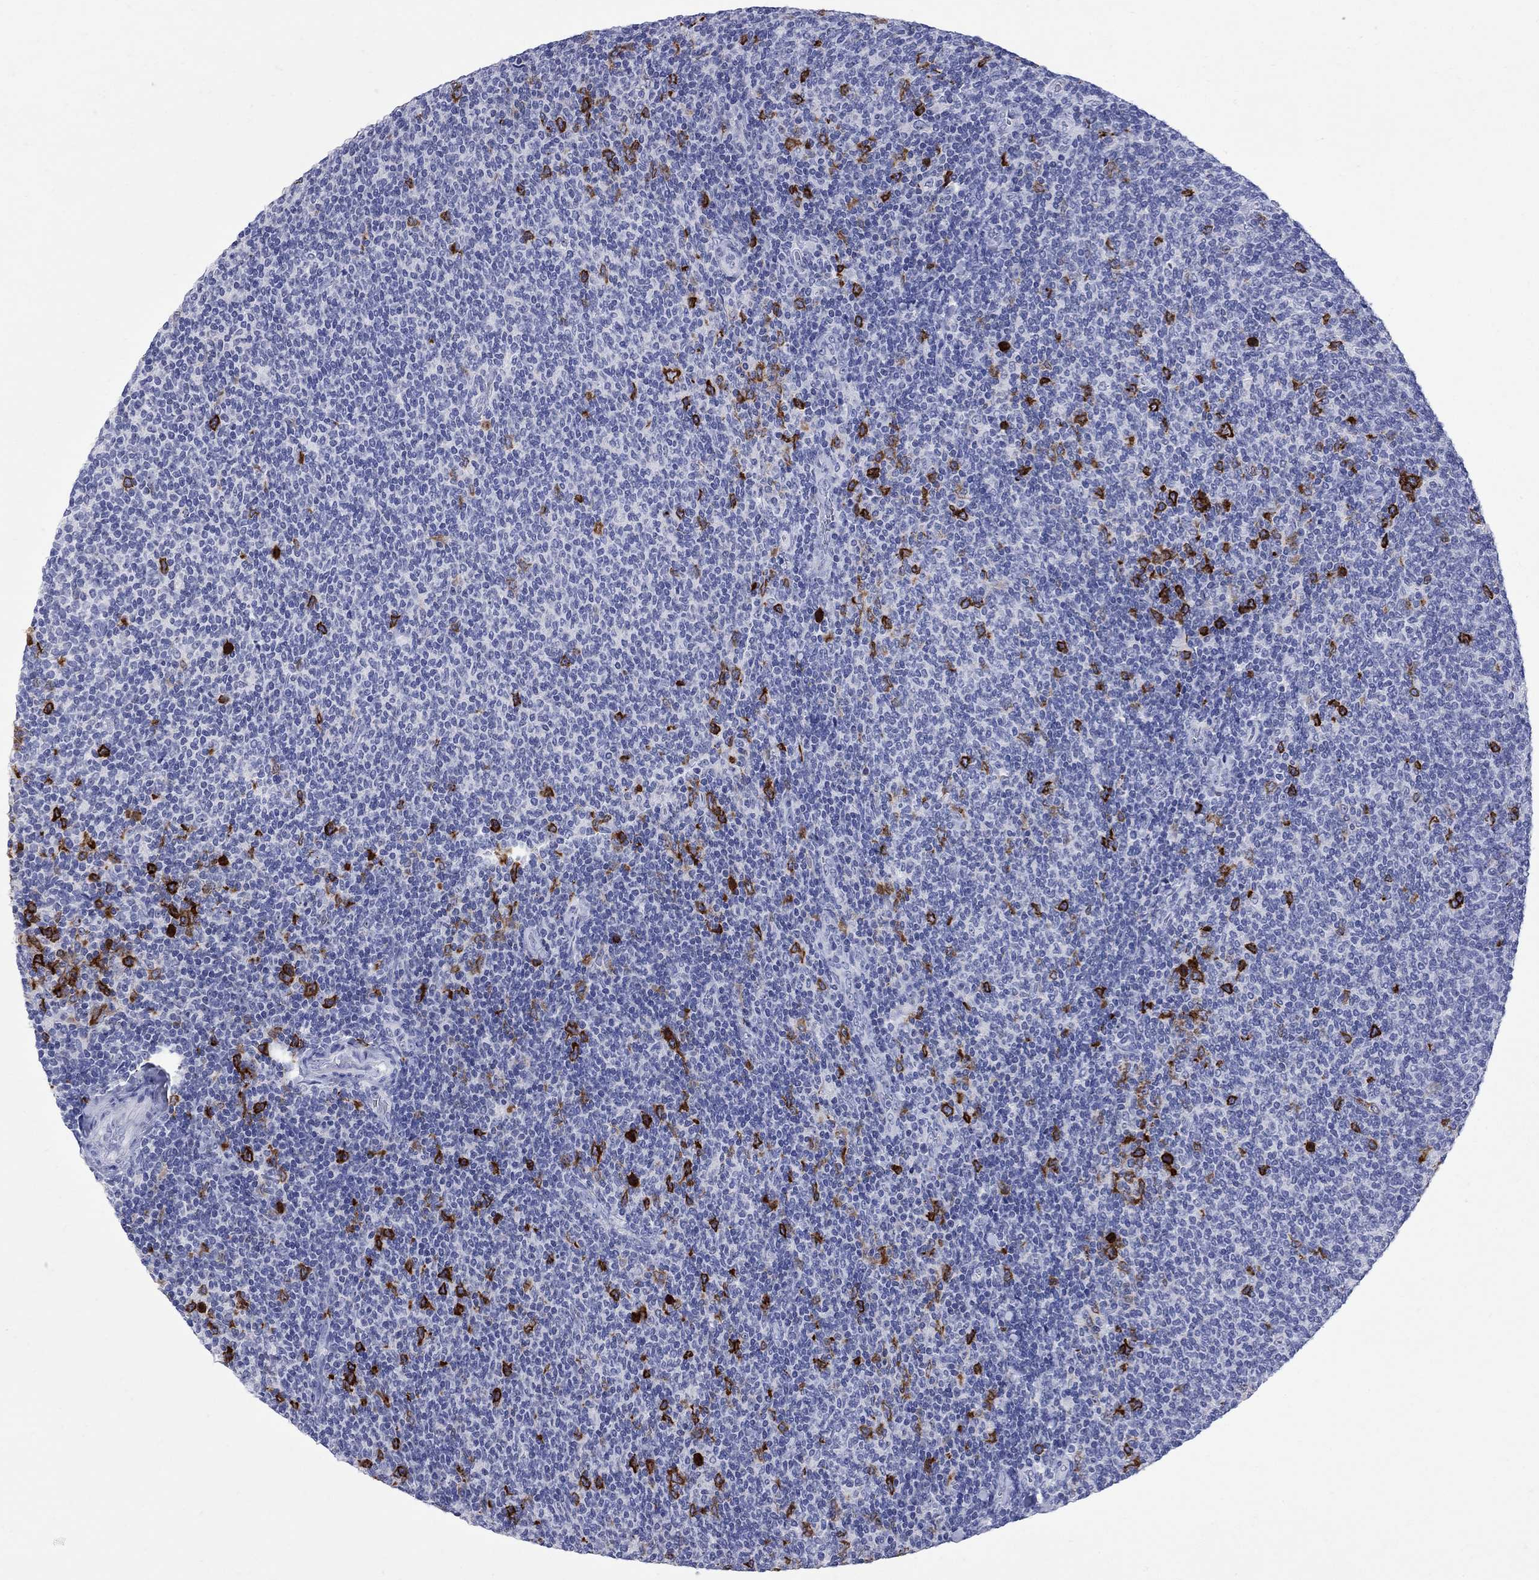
{"staining": {"intensity": "strong", "quantity": "<25%", "location": "cytoplasmic/membranous"}, "tissue": "lymphoma", "cell_type": "Tumor cells", "image_type": "cancer", "snomed": [{"axis": "morphology", "description": "Malignant lymphoma, non-Hodgkin's type, Low grade"}, {"axis": "topography", "description": "Lymph node"}], "caption": "Immunohistochemistry (IHC) histopathology image of low-grade malignant lymphoma, non-Hodgkin's type stained for a protein (brown), which shows medium levels of strong cytoplasmic/membranous positivity in about <25% of tumor cells.", "gene": "TACC3", "patient": {"sex": "male", "age": 52}}